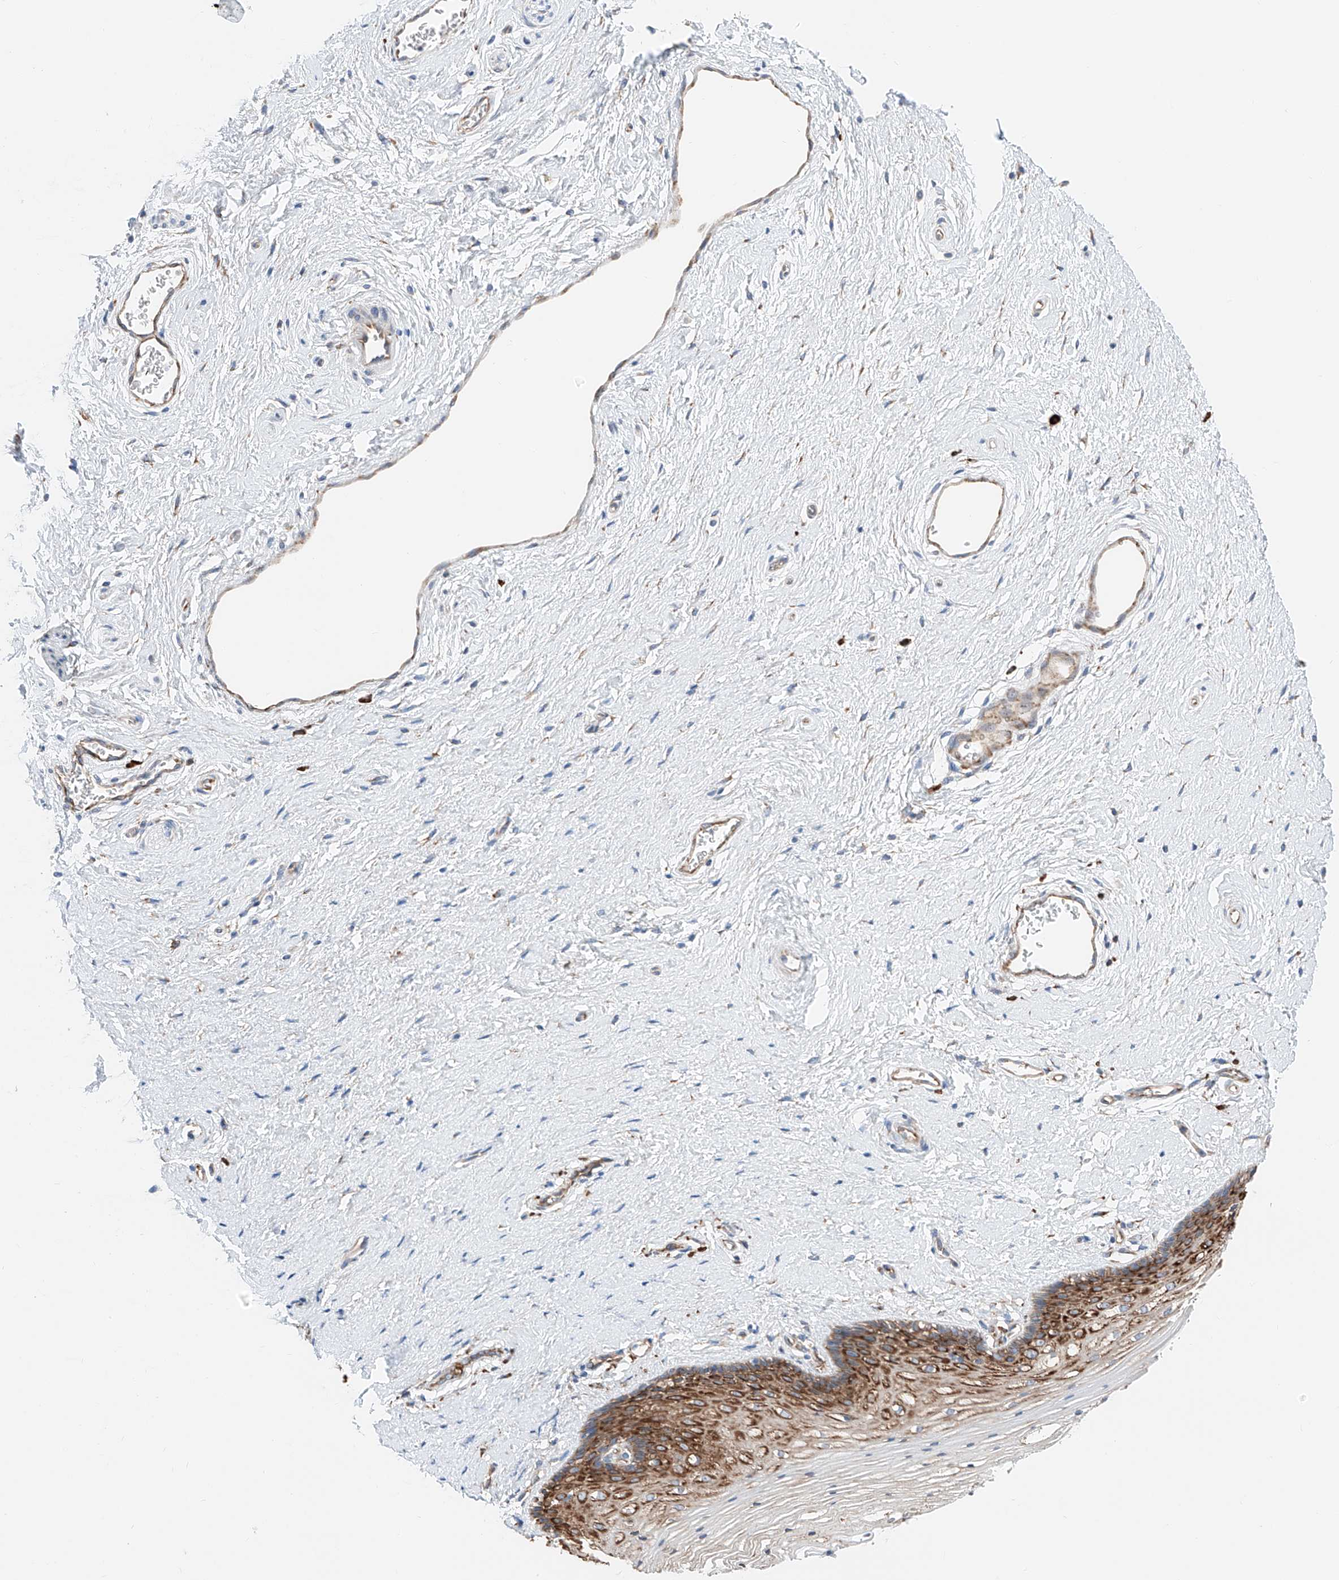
{"staining": {"intensity": "strong", "quantity": ">75%", "location": "cytoplasmic/membranous"}, "tissue": "vagina", "cell_type": "Squamous epithelial cells", "image_type": "normal", "snomed": [{"axis": "morphology", "description": "Normal tissue, NOS"}, {"axis": "topography", "description": "Vagina"}], "caption": "Squamous epithelial cells show high levels of strong cytoplasmic/membranous positivity in approximately >75% of cells in benign human vagina. (brown staining indicates protein expression, while blue staining denotes nuclei).", "gene": "CRELD1", "patient": {"sex": "female", "age": 46}}